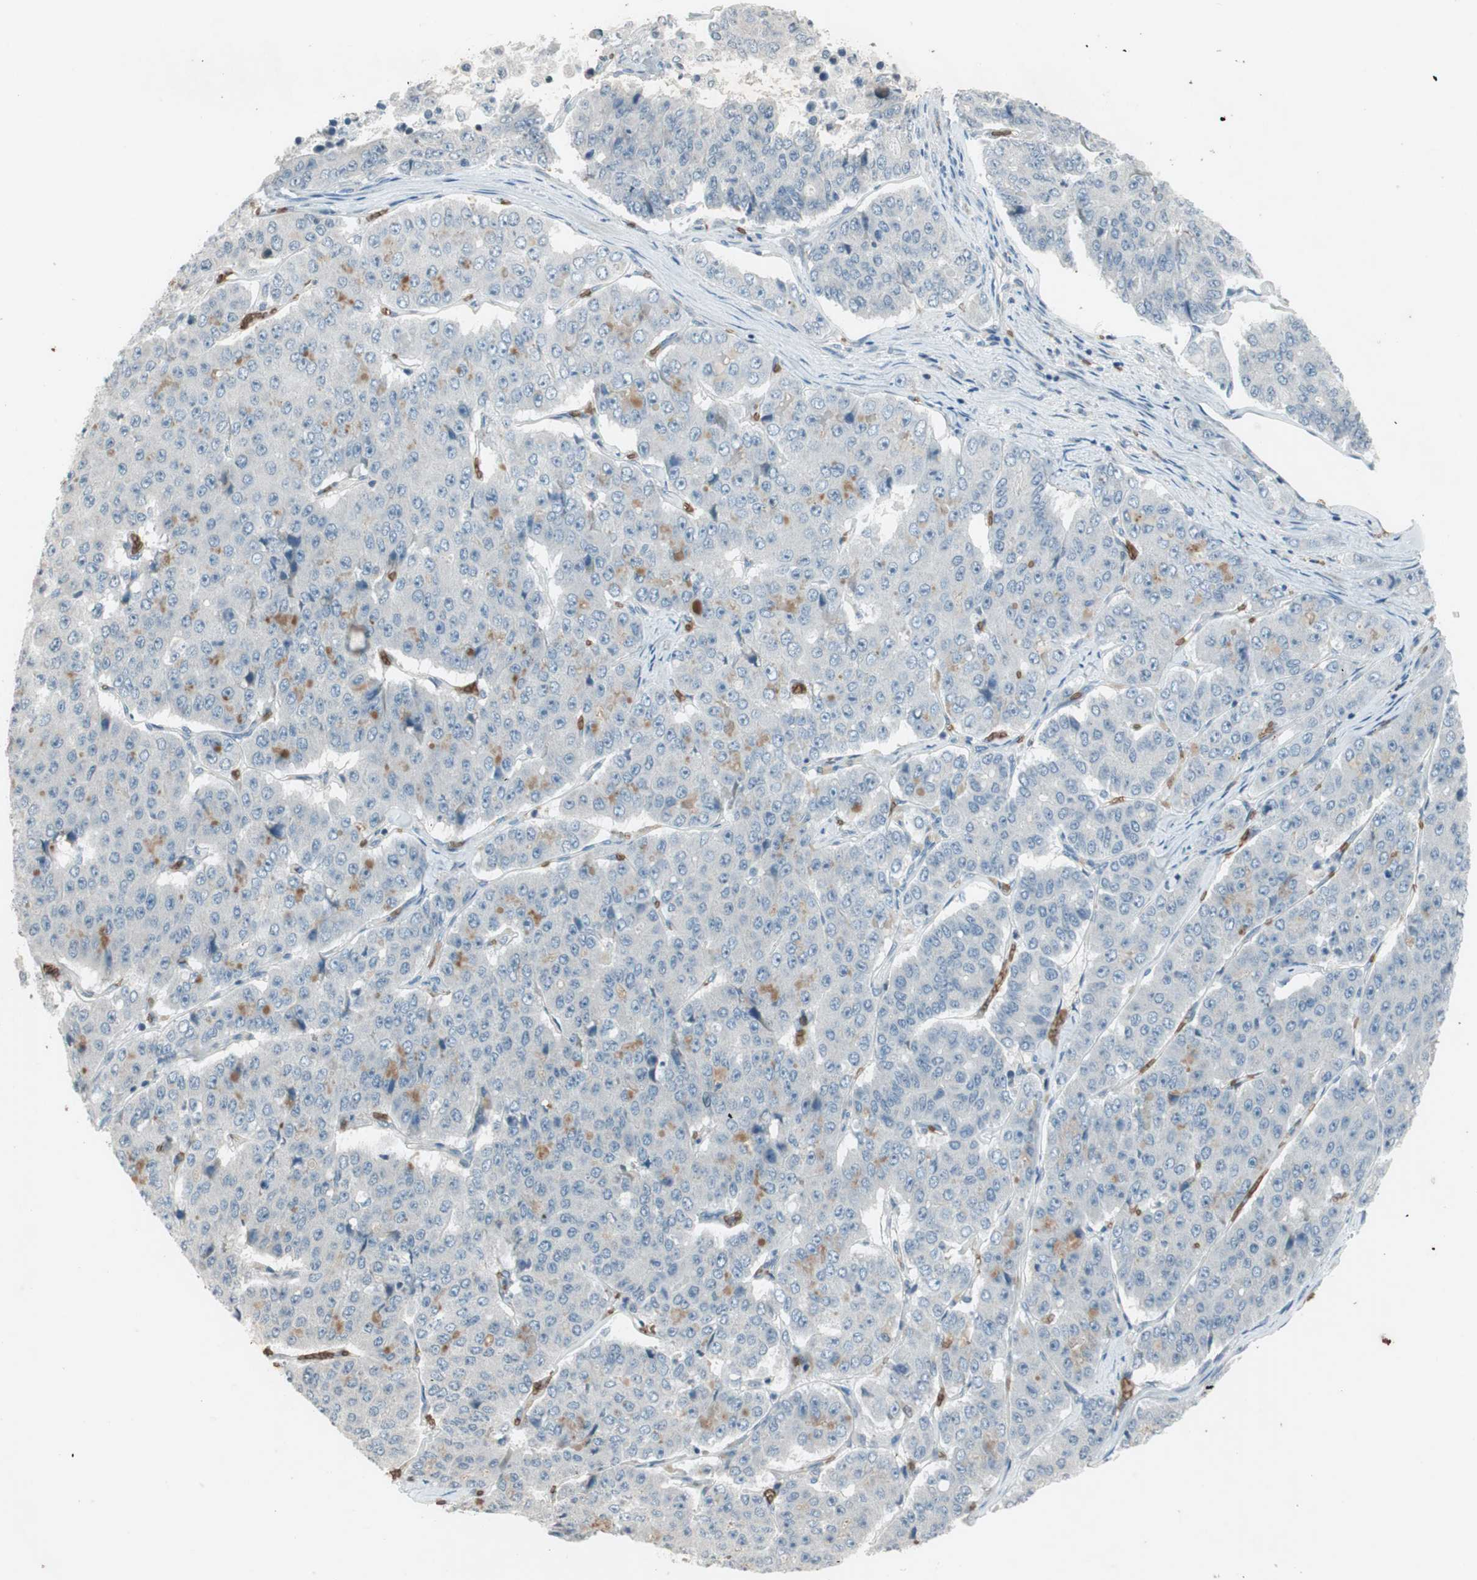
{"staining": {"intensity": "weak", "quantity": "<25%", "location": "cytoplasmic/membranous"}, "tissue": "pancreatic cancer", "cell_type": "Tumor cells", "image_type": "cancer", "snomed": [{"axis": "morphology", "description": "Adenocarcinoma, NOS"}, {"axis": "topography", "description": "Pancreas"}], "caption": "A high-resolution histopathology image shows IHC staining of adenocarcinoma (pancreatic), which exhibits no significant positivity in tumor cells.", "gene": "GYPC", "patient": {"sex": "male", "age": 50}}